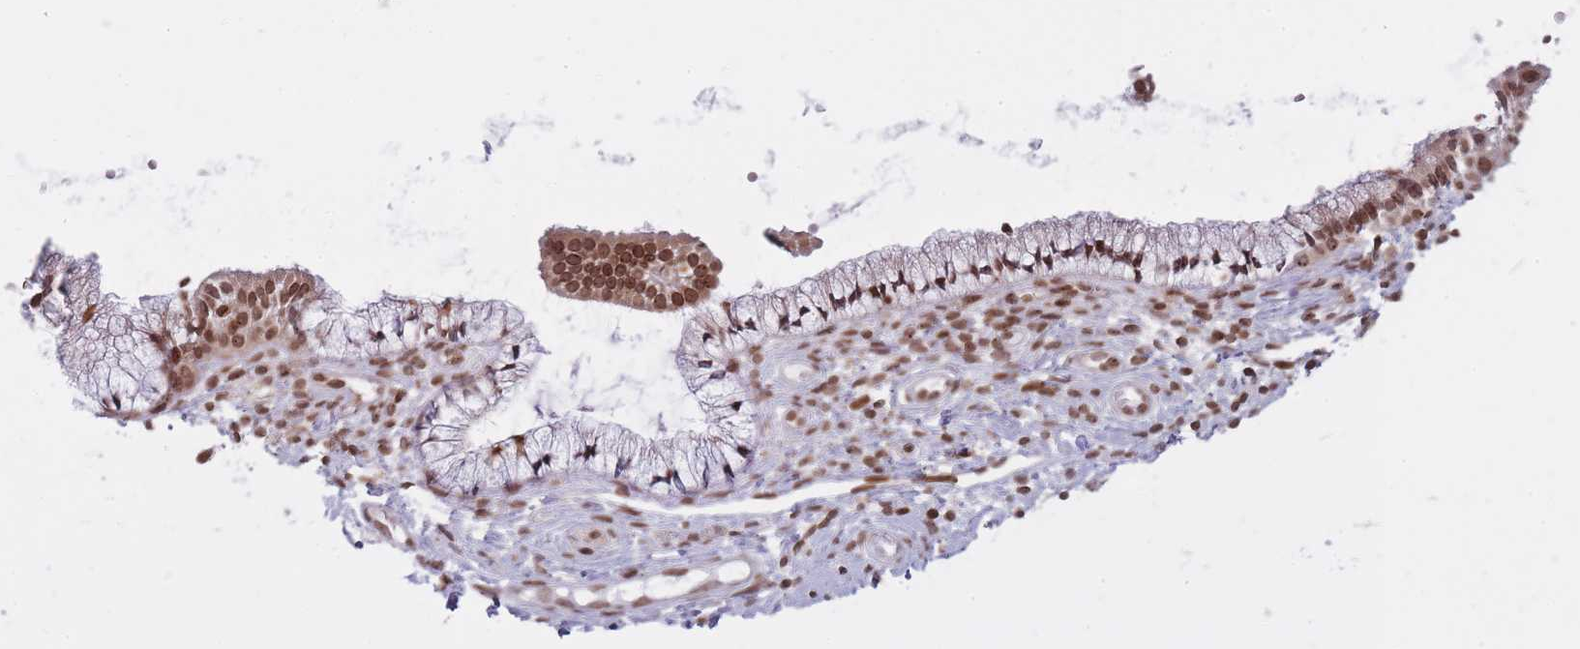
{"staining": {"intensity": "moderate", "quantity": ">75%", "location": "nuclear"}, "tissue": "cervix", "cell_type": "Glandular cells", "image_type": "normal", "snomed": [{"axis": "morphology", "description": "Normal tissue, NOS"}, {"axis": "topography", "description": "Cervix"}], "caption": "Immunohistochemical staining of unremarkable human cervix reveals moderate nuclear protein positivity in approximately >75% of glandular cells. (DAB = brown stain, brightfield microscopy at high magnification).", "gene": "TMC6", "patient": {"sex": "female", "age": 36}}